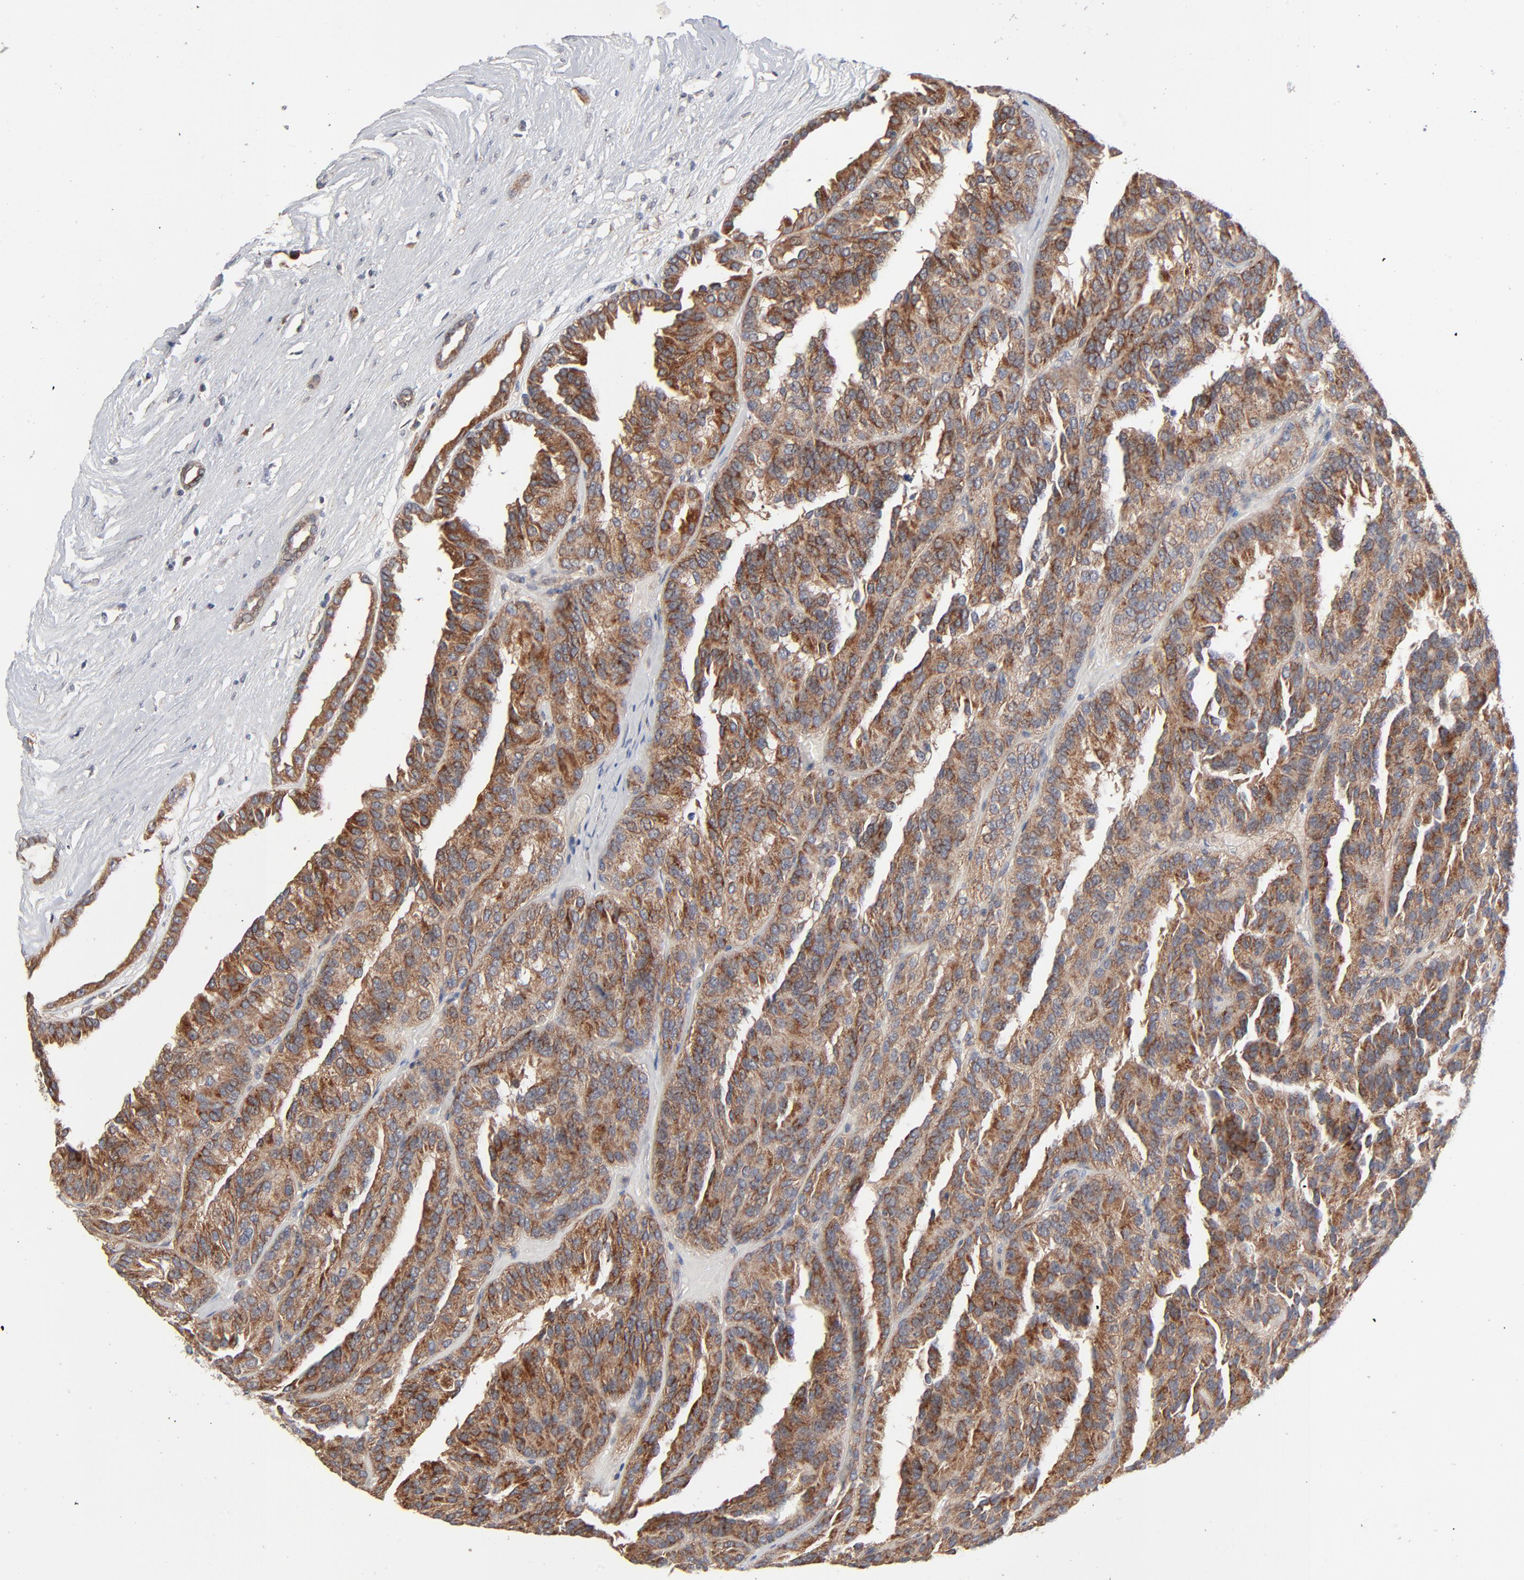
{"staining": {"intensity": "strong", "quantity": ">75%", "location": "cytoplasmic/membranous"}, "tissue": "renal cancer", "cell_type": "Tumor cells", "image_type": "cancer", "snomed": [{"axis": "morphology", "description": "Adenocarcinoma, NOS"}, {"axis": "topography", "description": "Kidney"}], "caption": "Protein expression by immunohistochemistry reveals strong cytoplasmic/membranous expression in about >75% of tumor cells in renal adenocarcinoma. (Stains: DAB in brown, nuclei in blue, Microscopy: brightfield microscopy at high magnification).", "gene": "ABLIM3", "patient": {"sex": "male", "age": 46}}